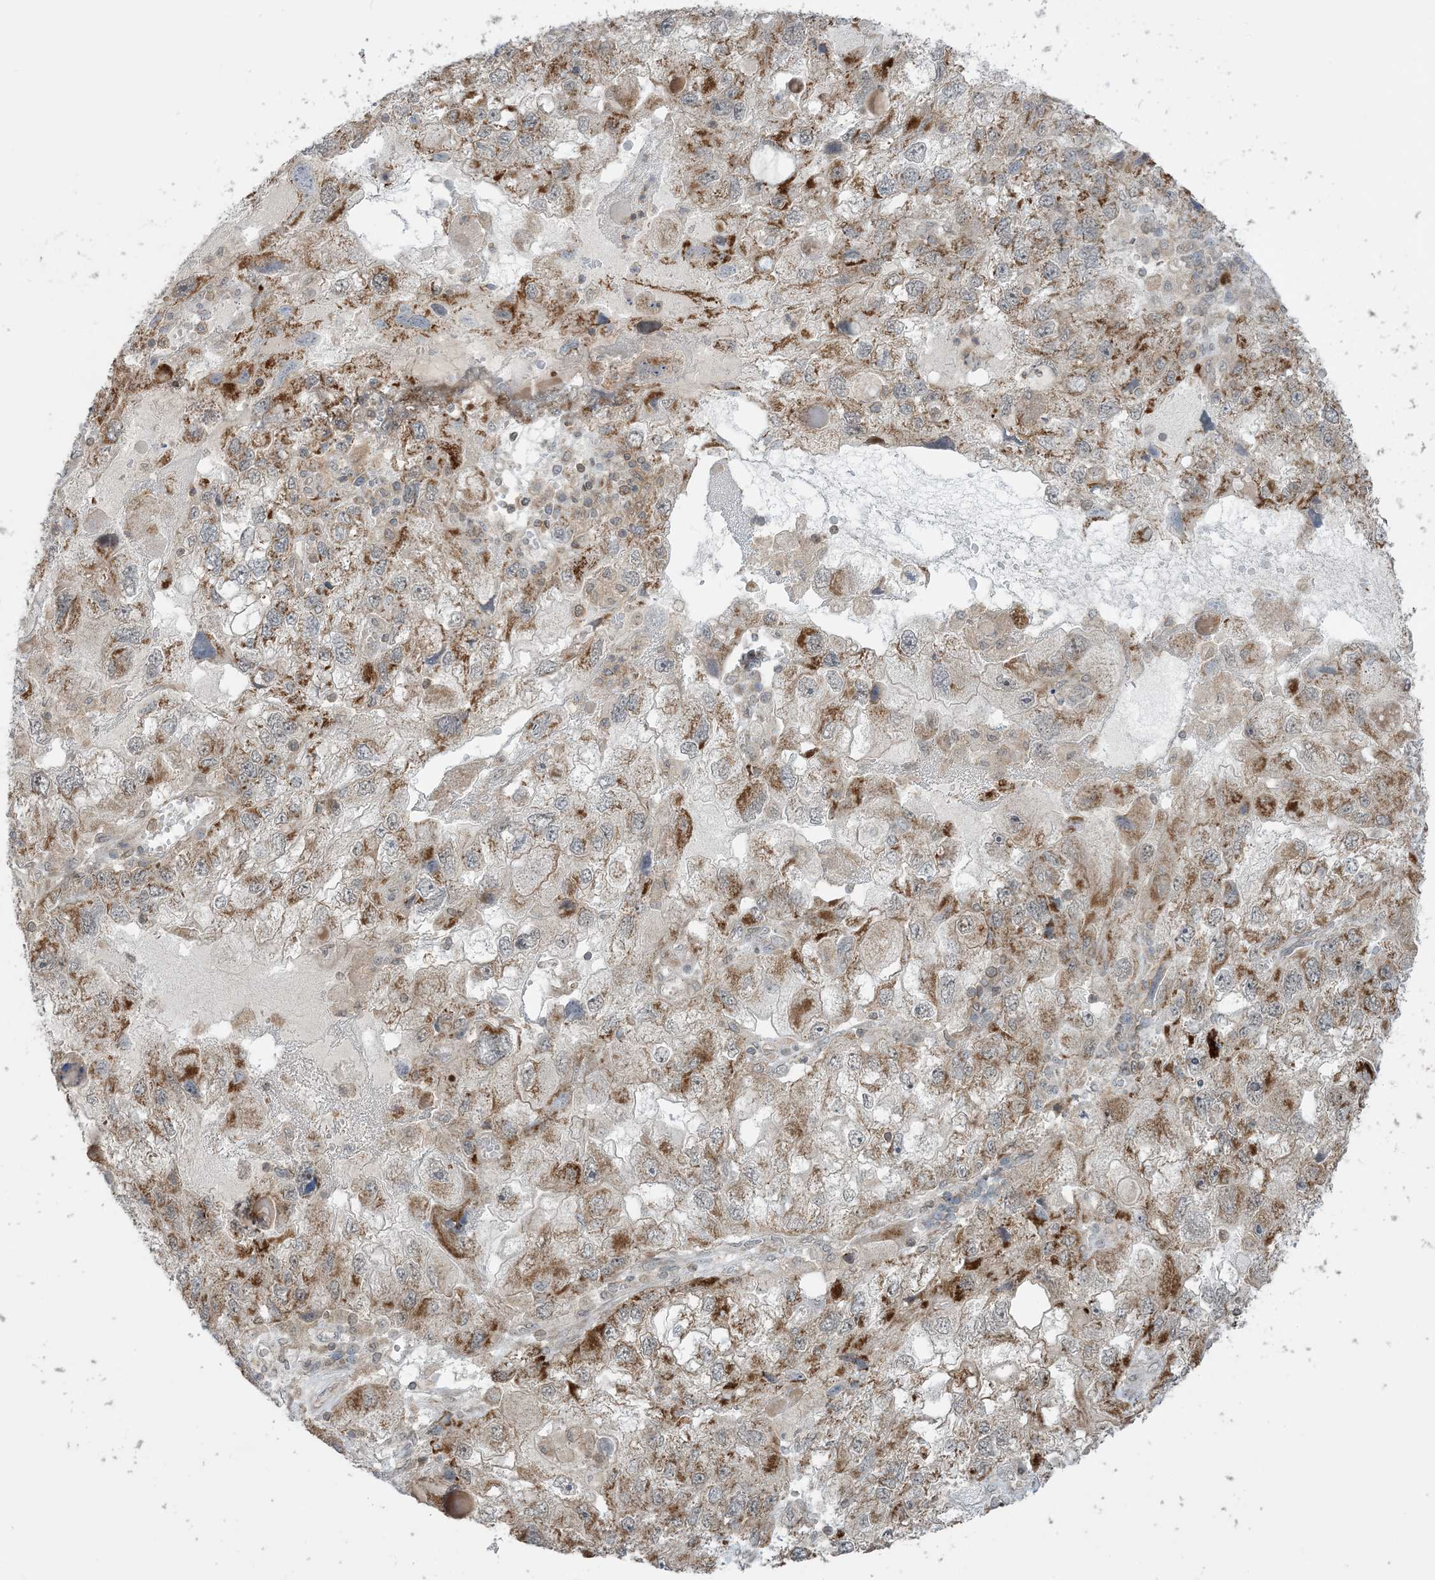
{"staining": {"intensity": "moderate", "quantity": "25%-75%", "location": "cytoplasmic/membranous"}, "tissue": "endometrial cancer", "cell_type": "Tumor cells", "image_type": "cancer", "snomed": [{"axis": "morphology", "description": "Adenocarcinoma, NOS"}, {"axis": "topography", "description": "Endometrium"}], "caption": "The micrograph exhibits staining of endometrial cancer (adenocarcinoma), revealing moderate cytoplasmic/membranous protein staining (brown color) within tumor cells.", "gene": "PHLDB2", "patient": {"sex": "female", "age": 49}}